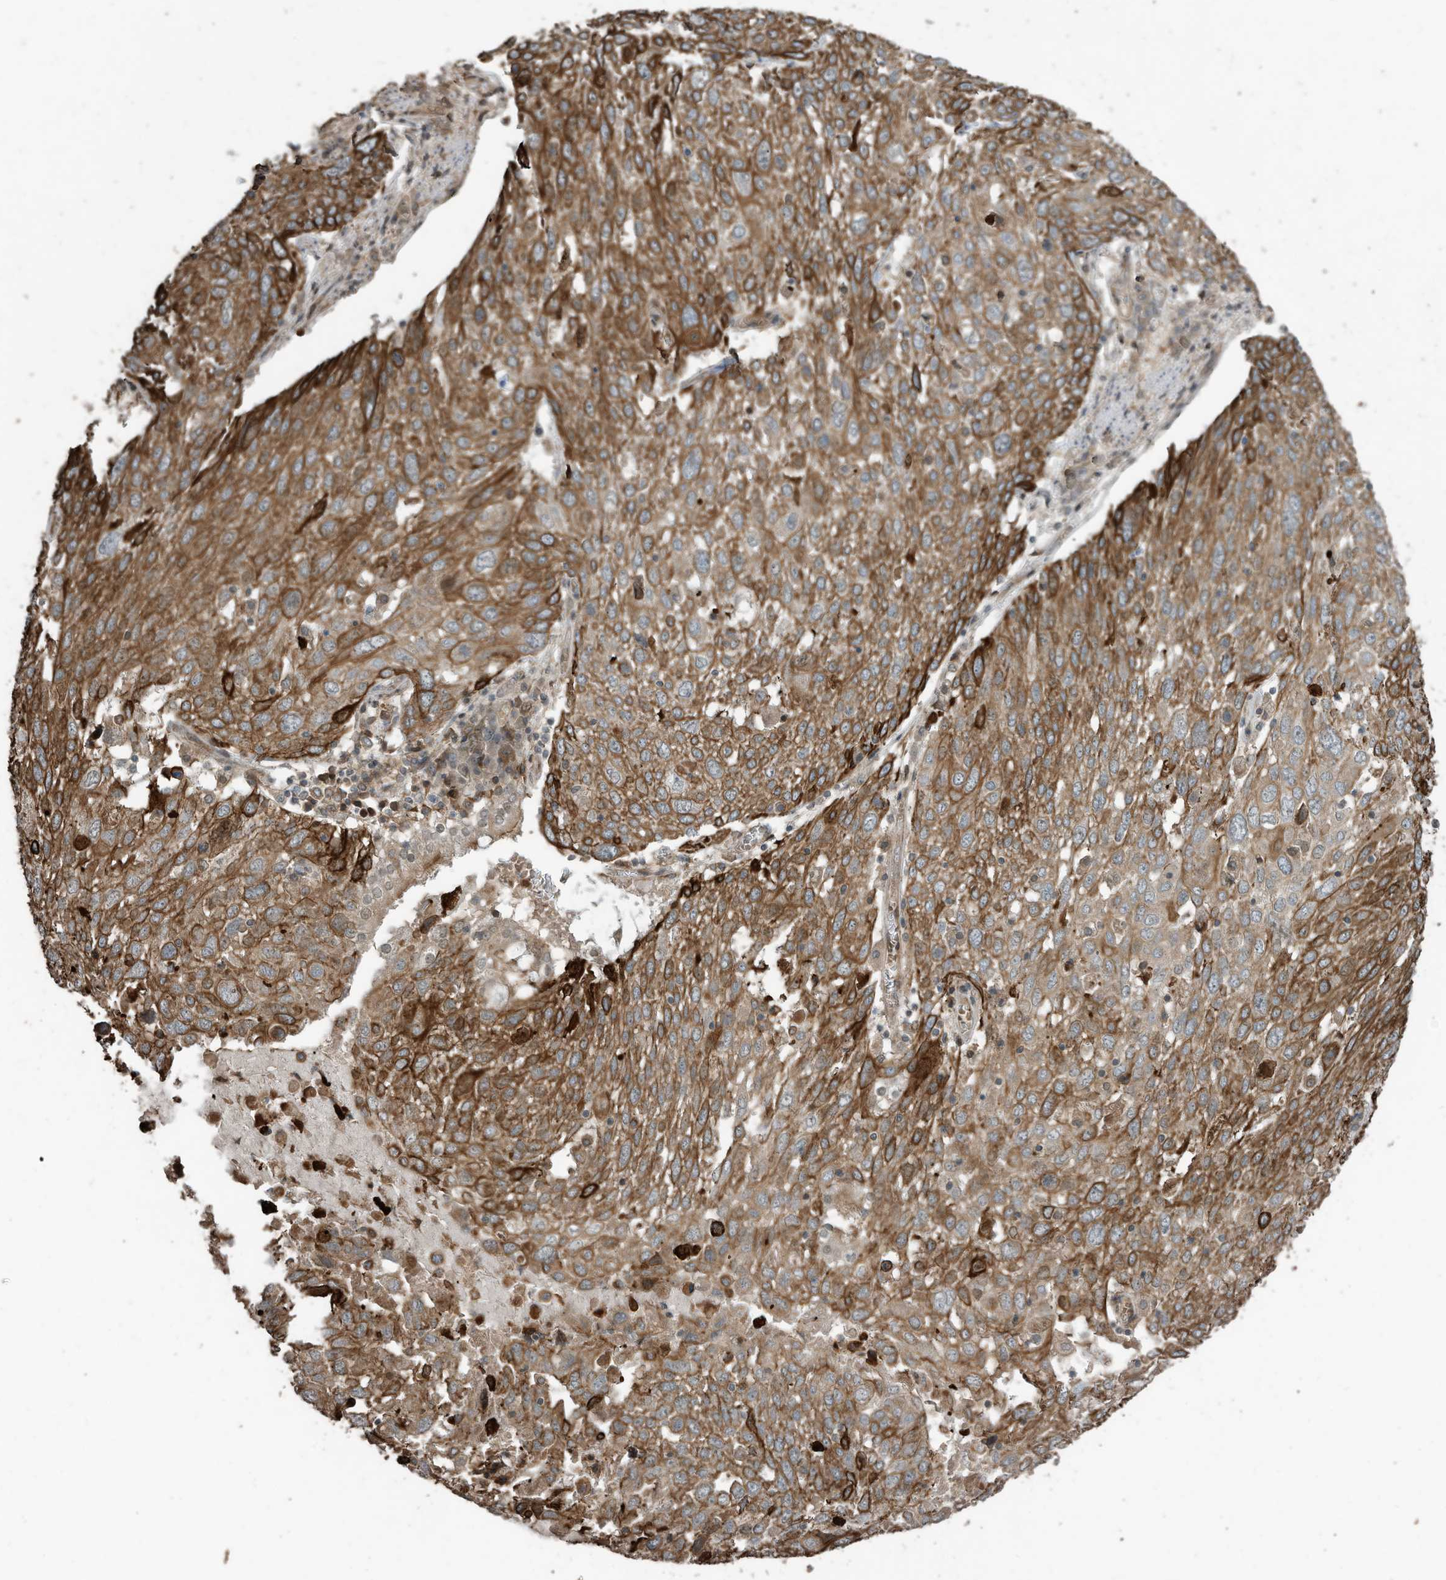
{"staining": {"intensity": "strong", "quantity": ">75%", "location": "cytoplasmic/membranous"}, "tissue": "lung cancer", "cell_type": "Tumor cells", "image_type": "cancer", "snomed": [{"axis": "morphology", "description": "Squamous cell carcinoma, NOS"}, {"axis": "topography", "description": "Lung"}], "caption": "The image reveals a brown stain indicating the presence of a protein in the cytoplasmic/membranous of tumor cells in lung squamous cell carcinoma. Nuclei are stained in blue.", "gene": "ZNF653", "patient": {"sex": "male", "age": 65}}